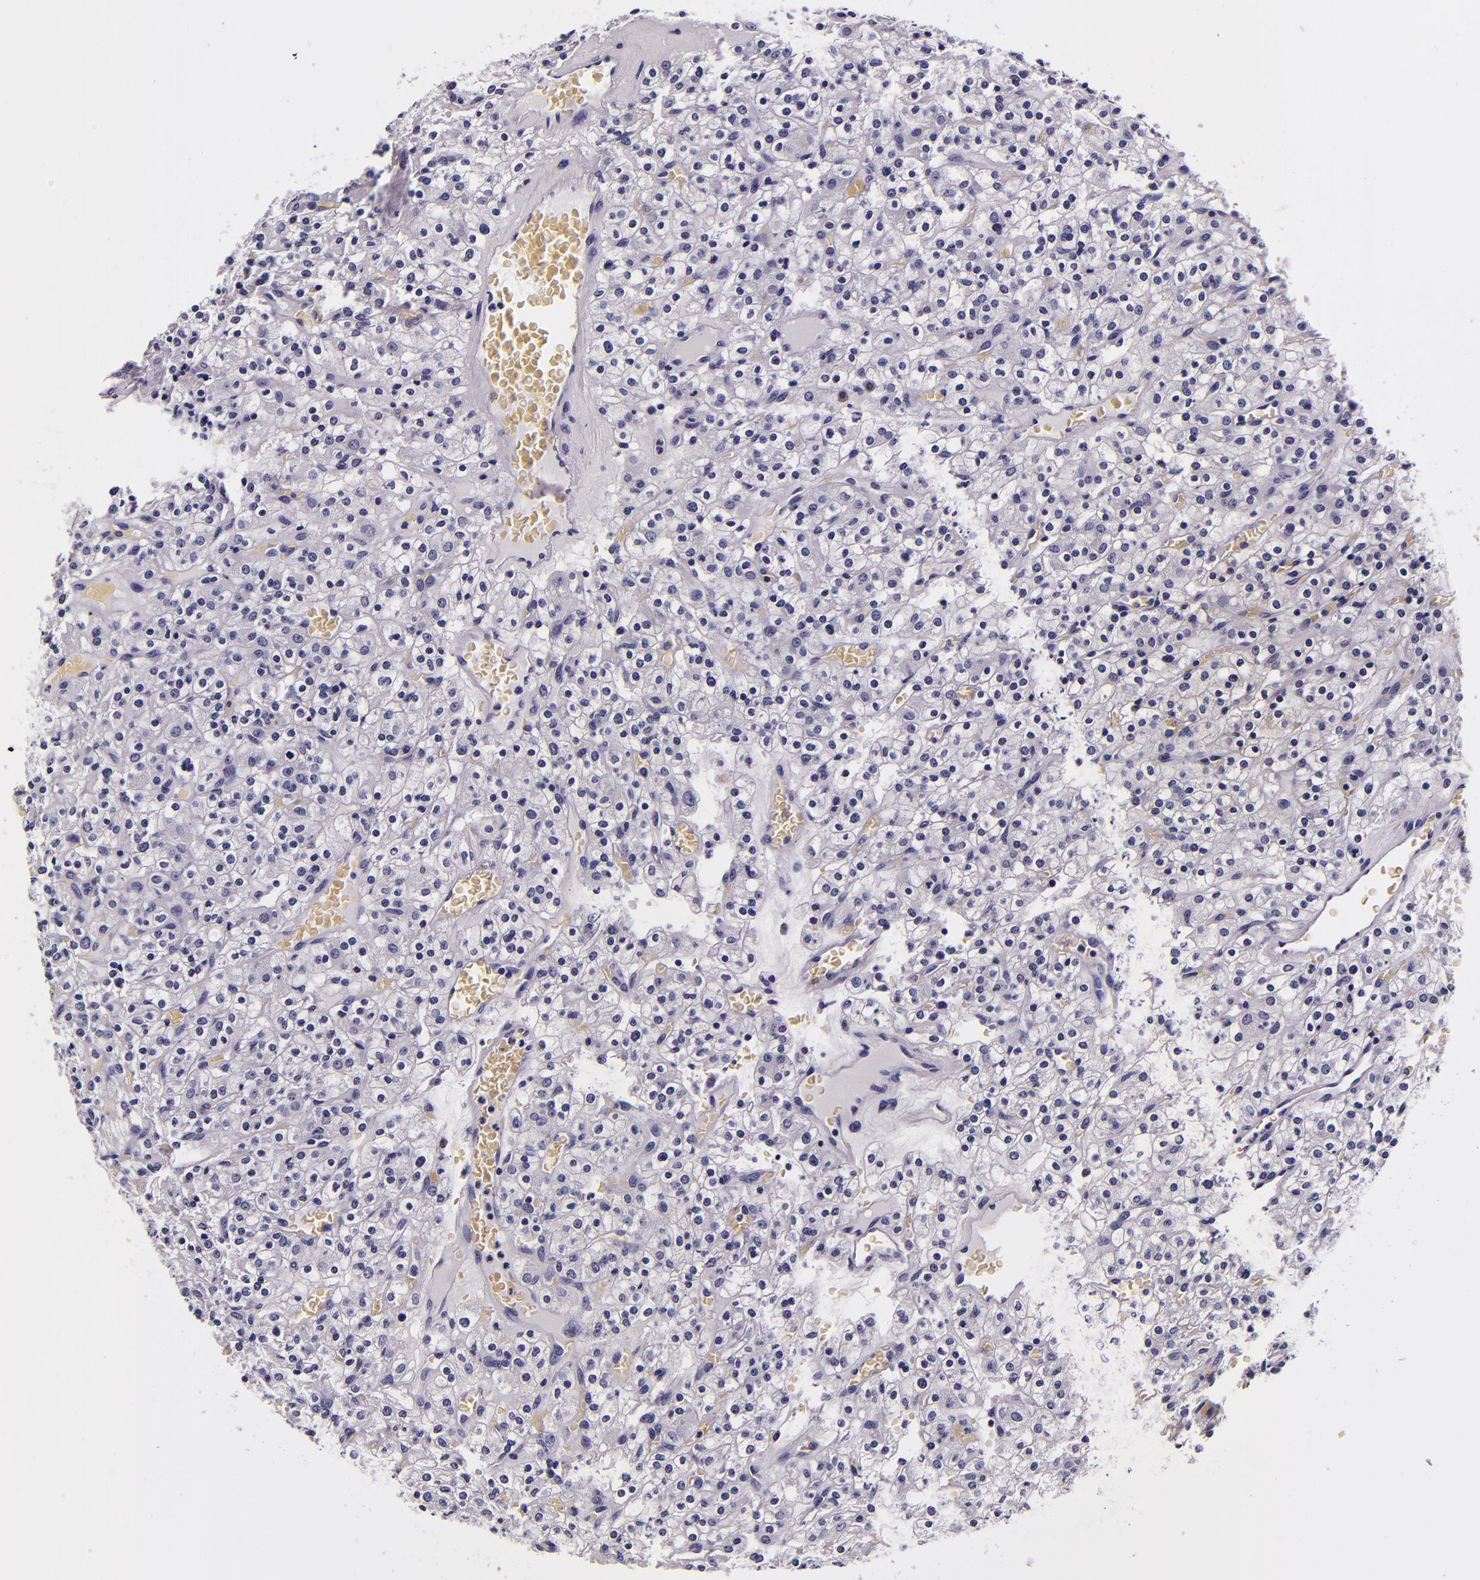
{"staining": {"intensity": "negative", "quantity": "none", "location": "none"}, "tissue": "renal cancer", "cell_type": "Tumor cells", "image_type": "cancer", "snomed": [{"axis": "morphology", "description": "Normal tissue, NOS"}, {"axis": "morphology", "description": "Adenocarcinoma, NOS"}, {"axis": "topography", "description": "Kidney"}], "caption": "Tumor cells are negative for protein expression in human adenocarcinoma (renal).", "gene": "FBN1", "patient": {"sex": "female", "age": 72}}